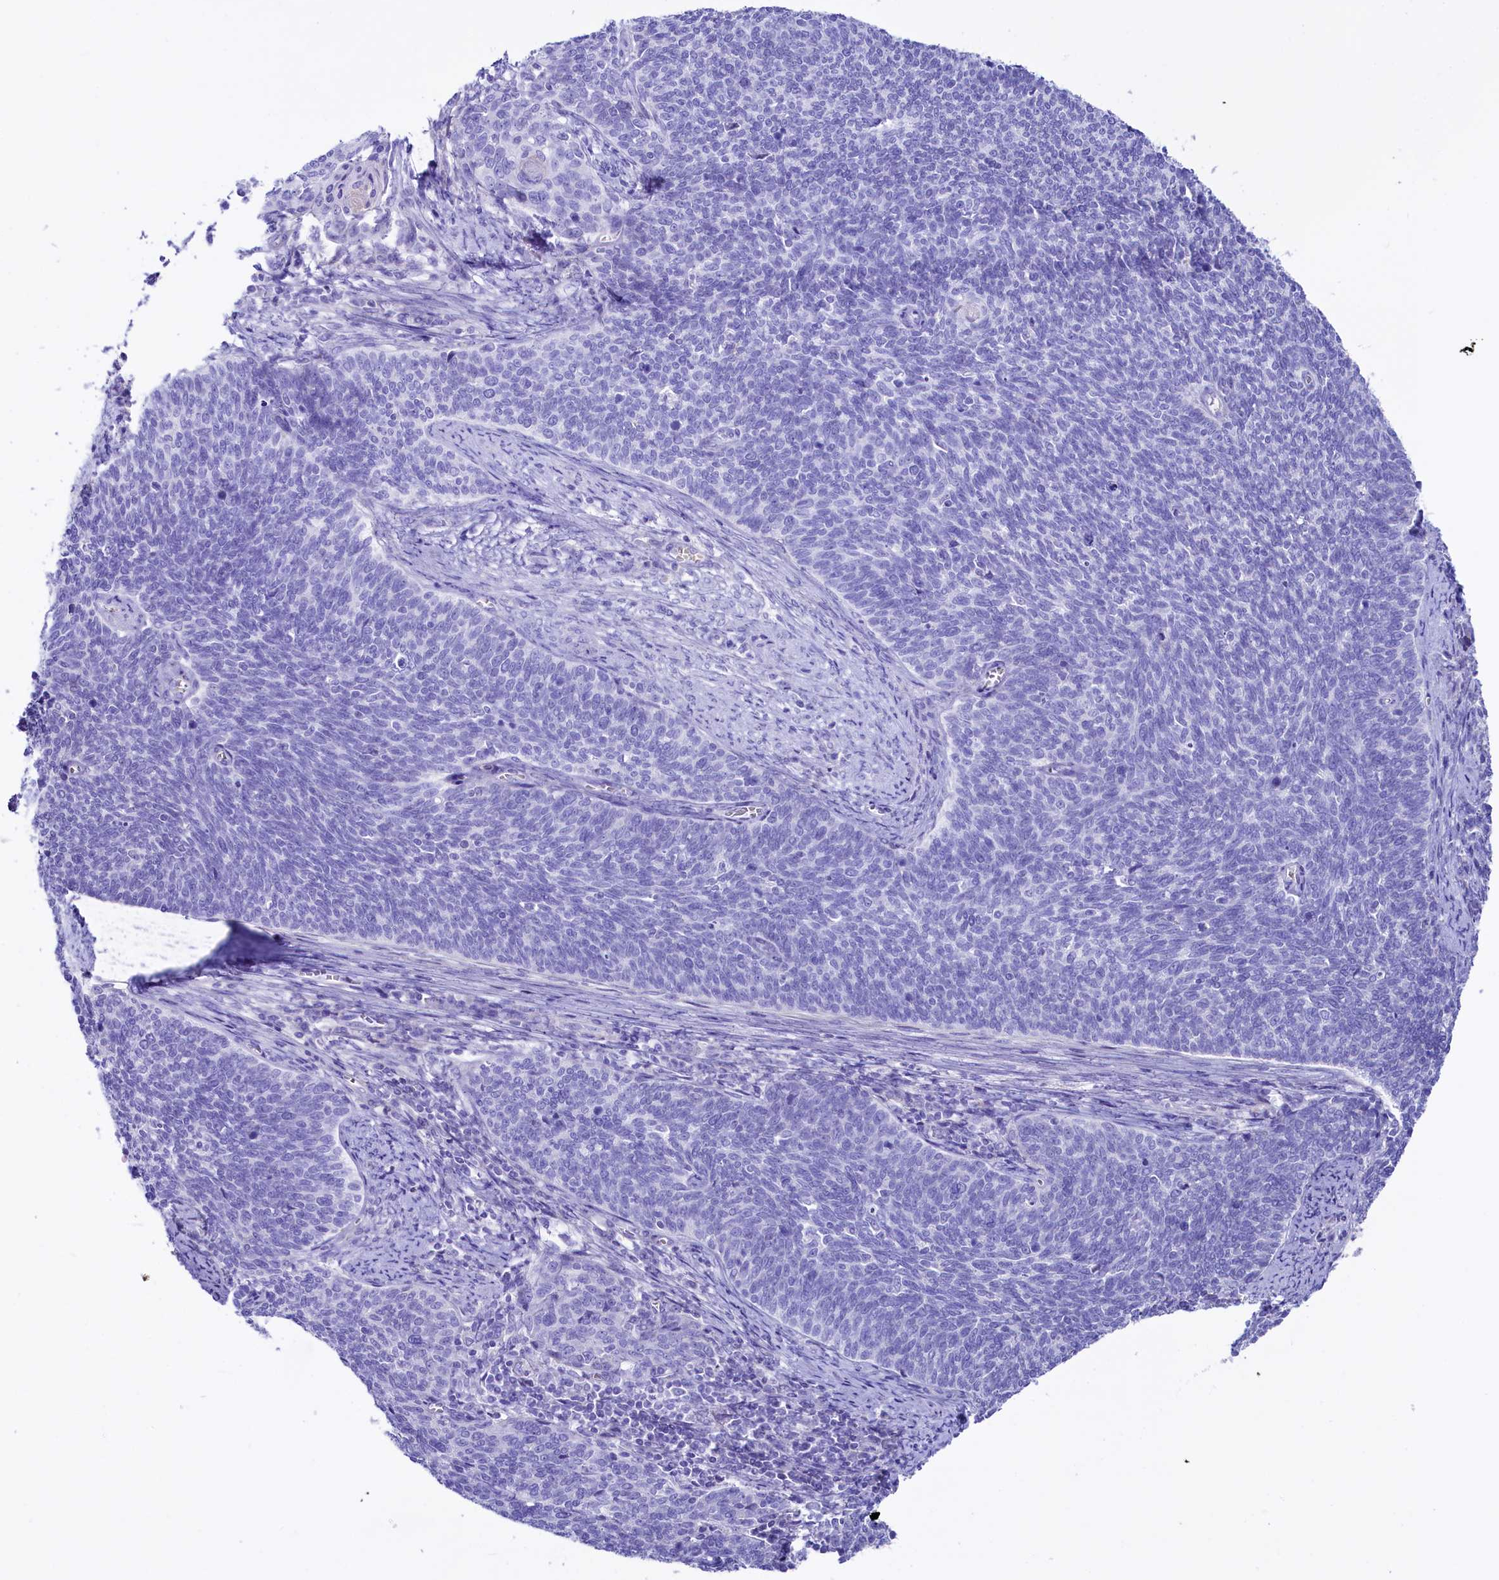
{"staining": {"intensity": "negative", "quantity": "none", "location": "none"}, "tissue": "cervical cancer", "cell_type": "Tumor cells", "image_type": "cancer", "snomed": [{"axis": "morphology", "description": "Squamous cell carcinoma, NOS"}, {"axis": "topography", "description": "Cervix"}], "caption": "Tumor cells are negative for brown protein staining in cervical cancer (squamous cell carcinoma).", "gene": "RBP3", "patient": {"sex": "female", "age": 39}}